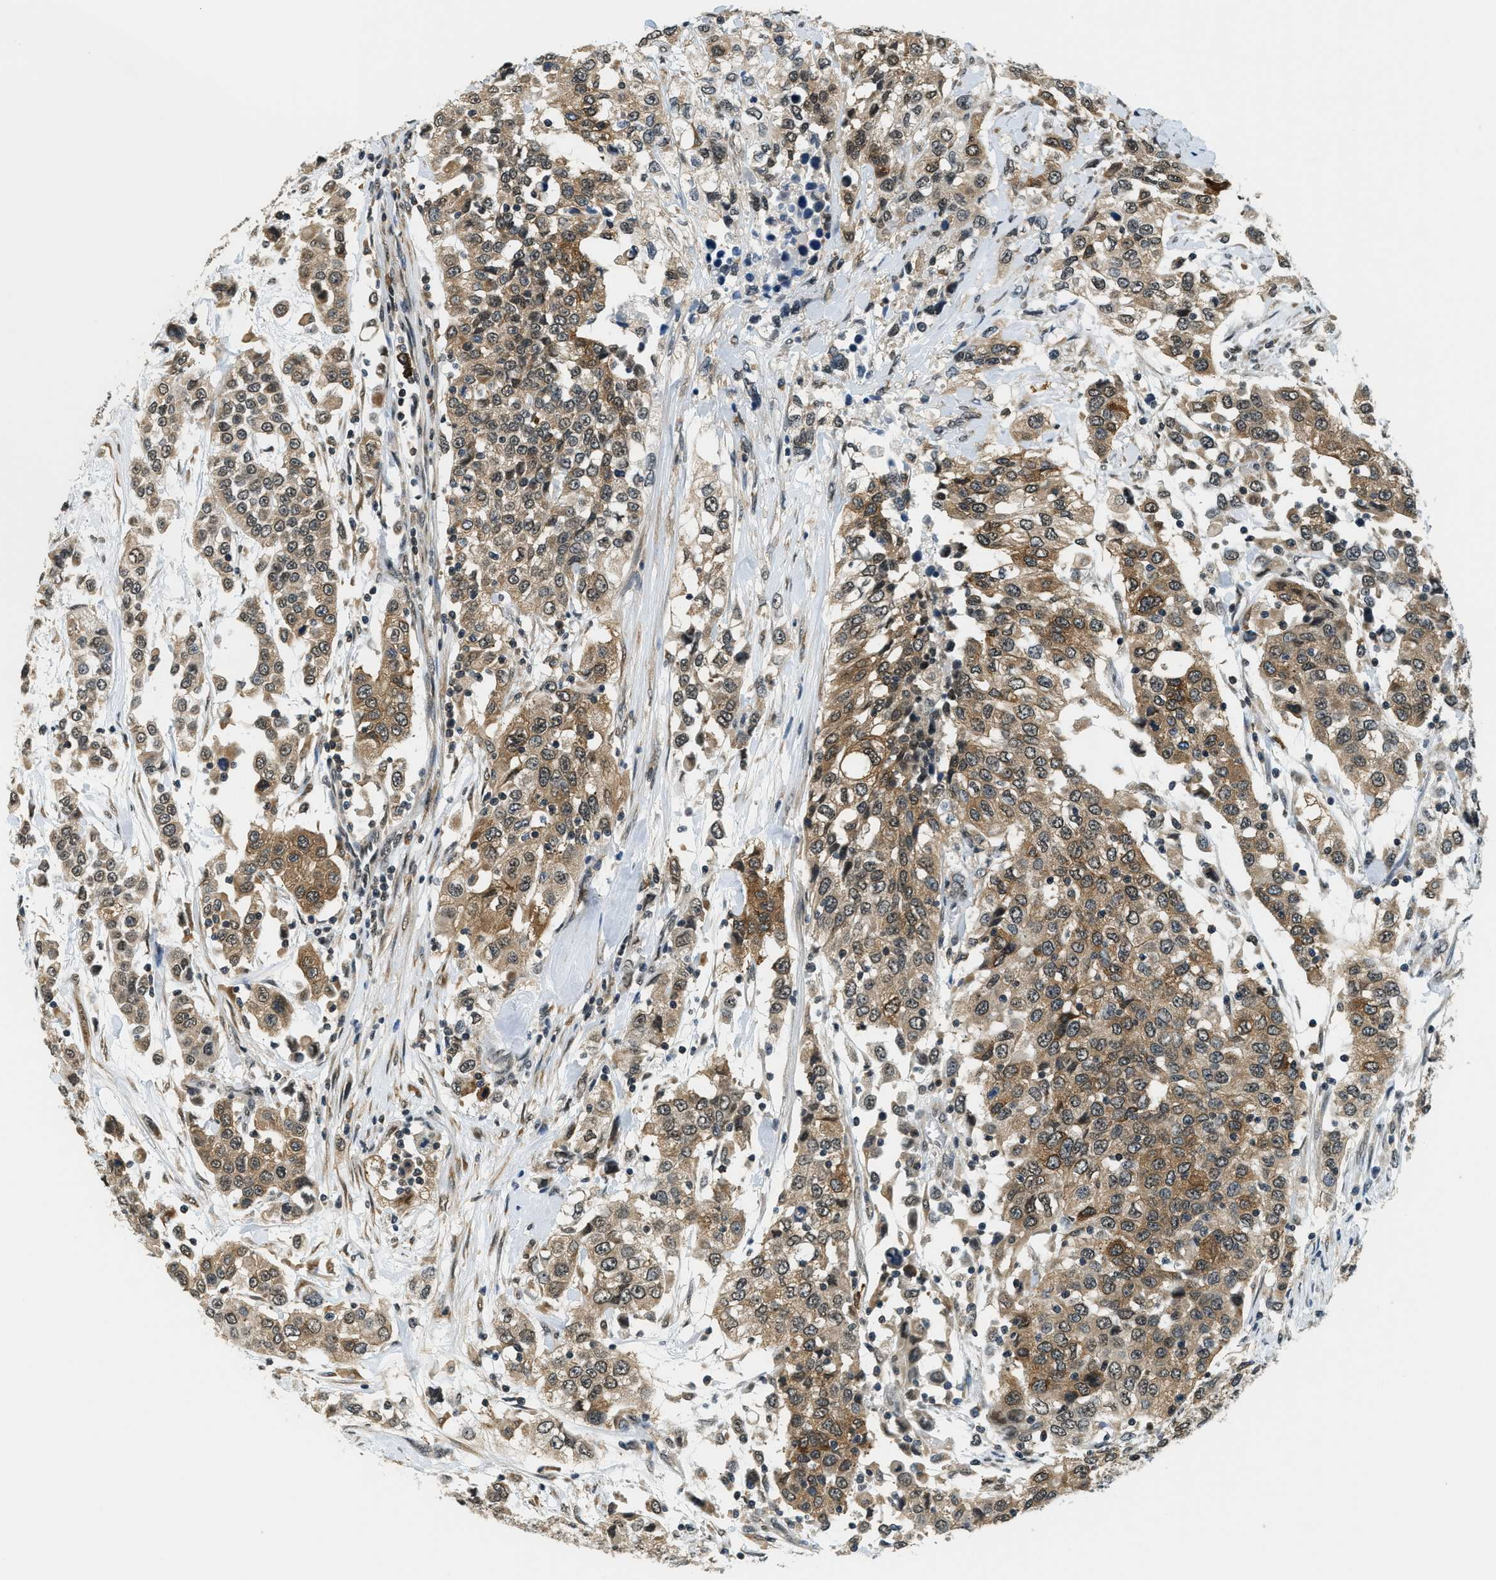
{"staining": {"intensity": "moderate", "quantity": ">75%", "location": "cytoplasmic/membranous"}, "tissue": "urothelial cancer", "cell_type": "Tumor cells", "image_type": "cancer", "snomed": [{"axis": "morphology", "description": "Urothelial carcinoma, High grade"}, {"axis": "topography", "description": "Urinary bladder"}], "caption": "Brown immunohistochemical staining in human urothelial cancer reveals moderate cytoplasmic/membranous staining in about >75% of tumor cells.", "gene": "RAB11FIP1", "patient": {"sex": "female", "age": 80}}